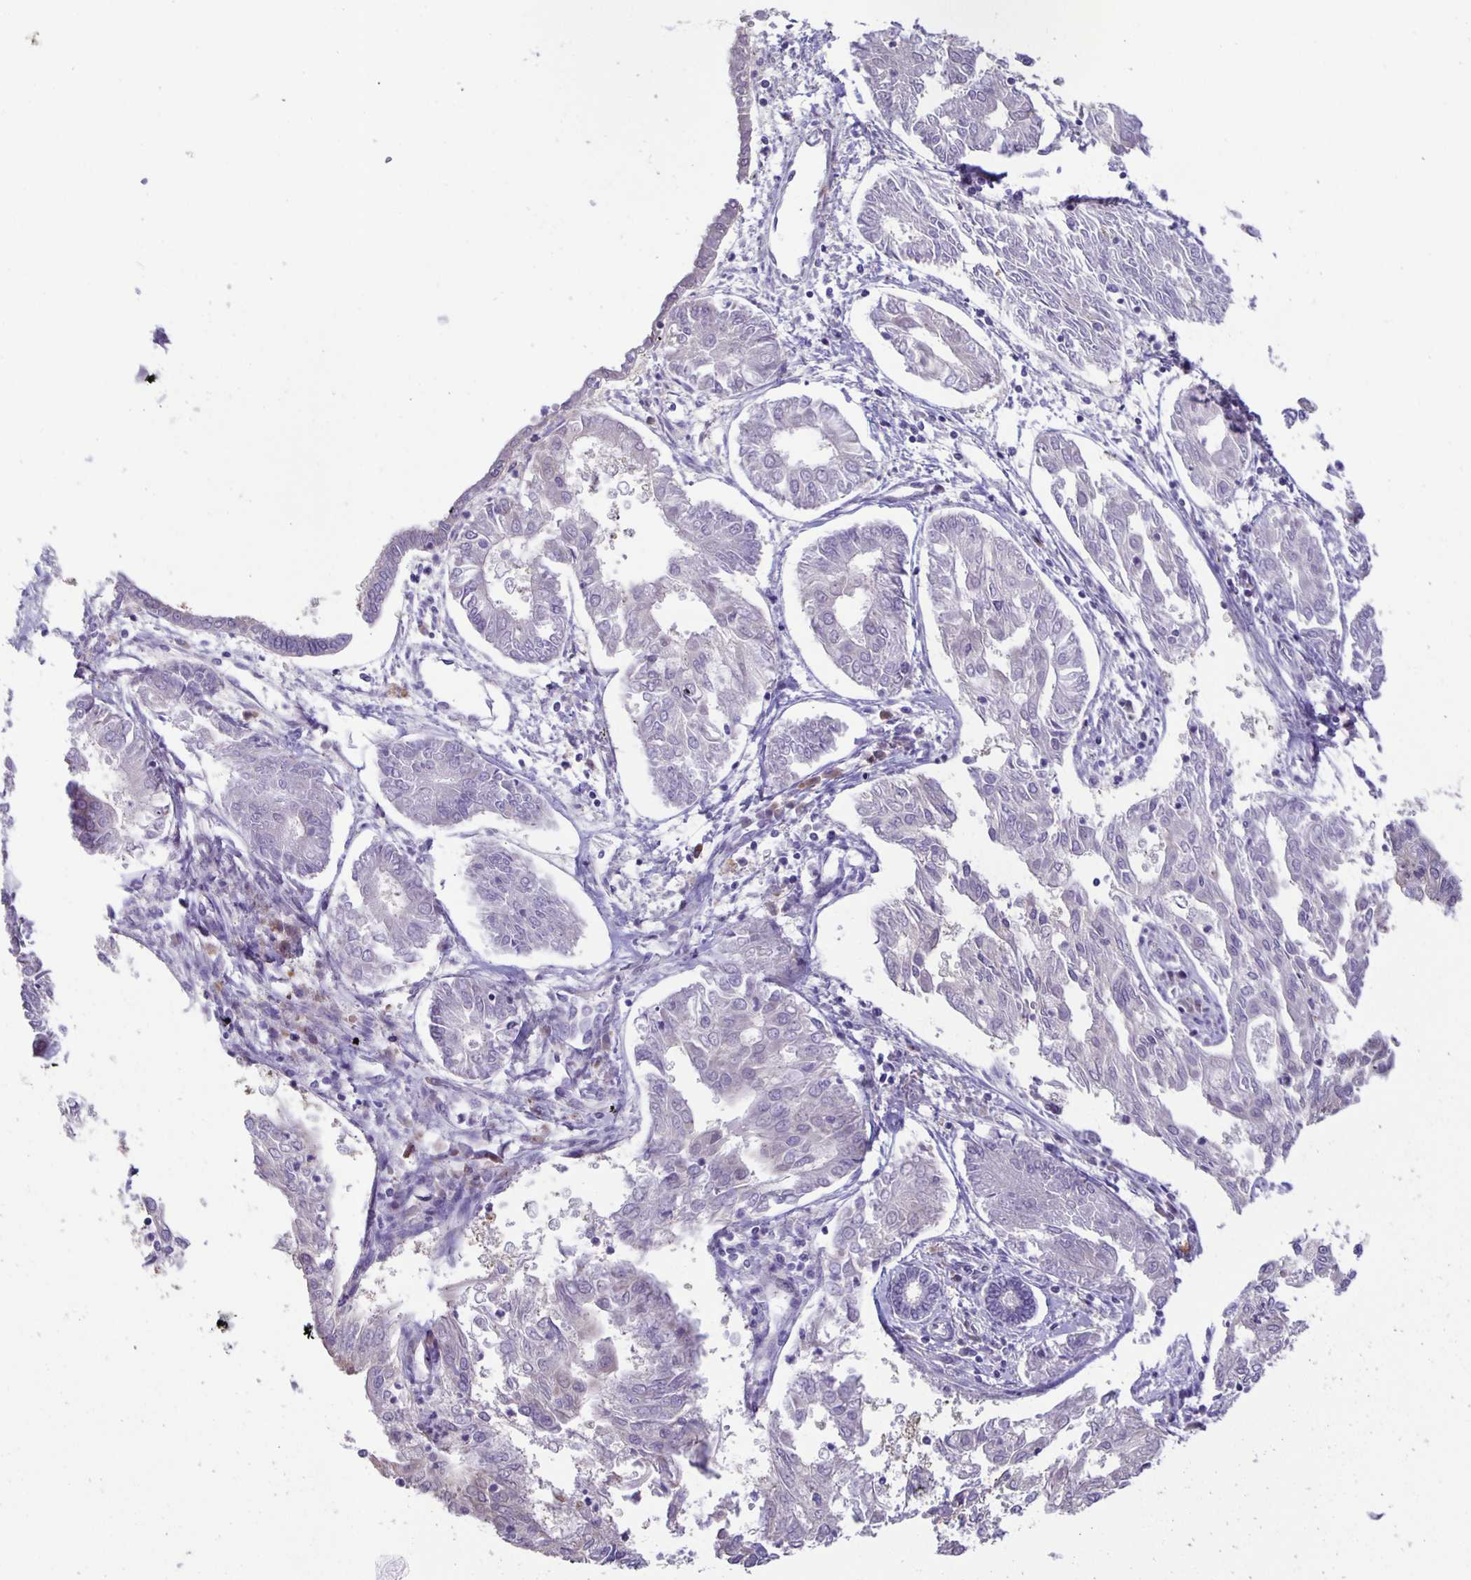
{"staining": {"intensity": "negative", "quantity": "none", "location": "none"}, "tissue": "endometrial cancer", "cell_type": "Tumor cells", "image_type": "cancer", "snomed": [{"axis": "morphology", "description": "Adenocarcinoma, NOS"}, {"axis": "topography", "description": "Endometrium"}], "caption": "There is no significant expression in tumor cells of endometrial adenocarcinoma.", "gene": "MAPK12", "patient": {"sex": "female", "age": 68}}